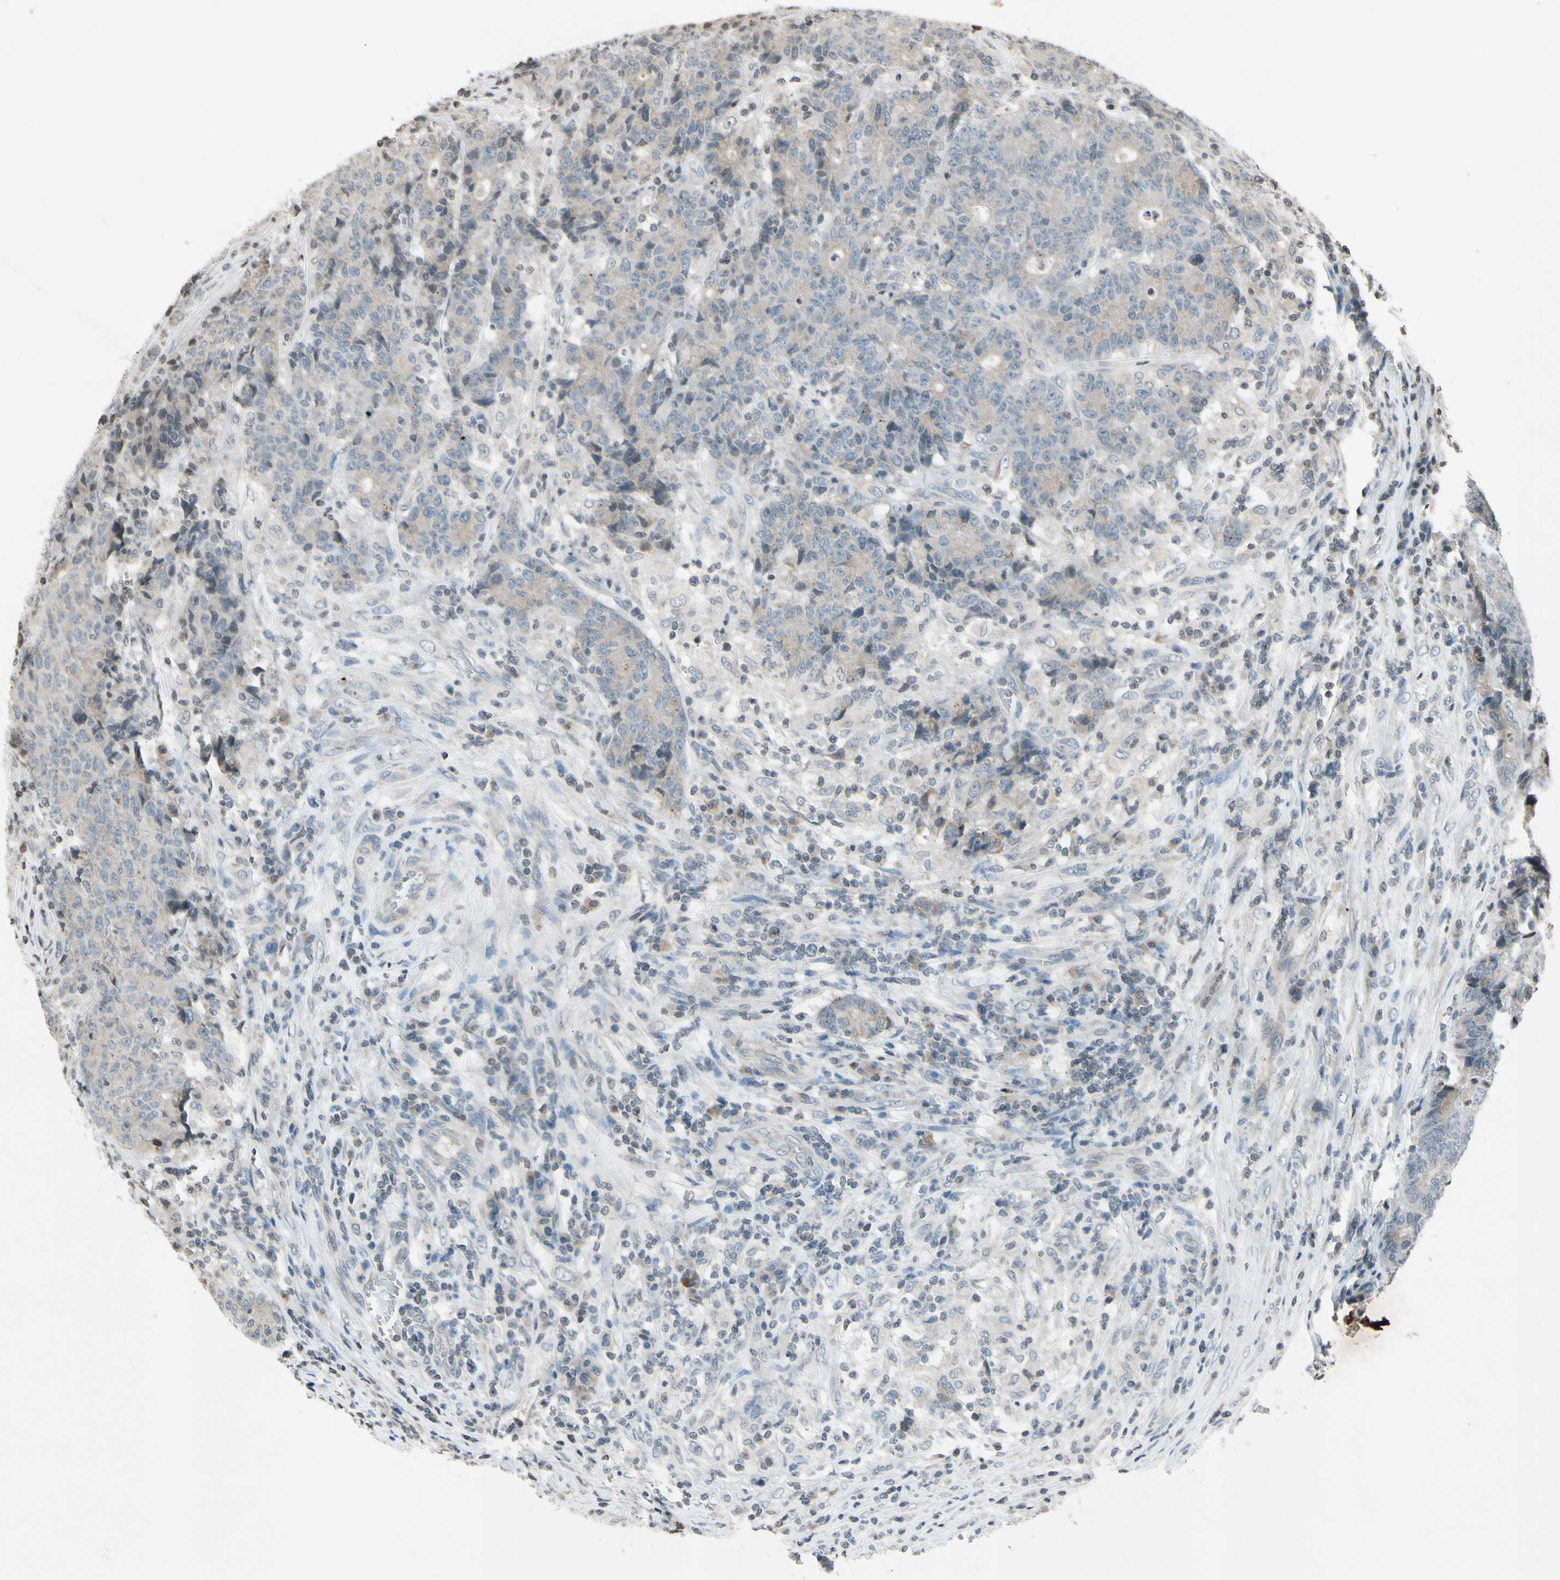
{"staining": {"intensity": "weak", "quantity": ">75%", "location": "cytoplasmic/membranous"}, "tissue": "colorectal cancer", "cell_type": "Tumor cells", "image_type": "cancer", "snomed": [{"axis": "morphology", "description": "Normal tissue, NOS"}, {"axis": "morphology", "description": "Adenocarcinoma, NOS"}, {"axis": "topography", "description": "Colon"}], "caption": "Adenocarcinoma (colorectal) was stained to show a protein in brown. There is low levels of weak cytoplasmic/membranous positivity in about >75% of tumor cells.", "gene": "CLDN11", "patient": {"sex": "female", "age": 75}}